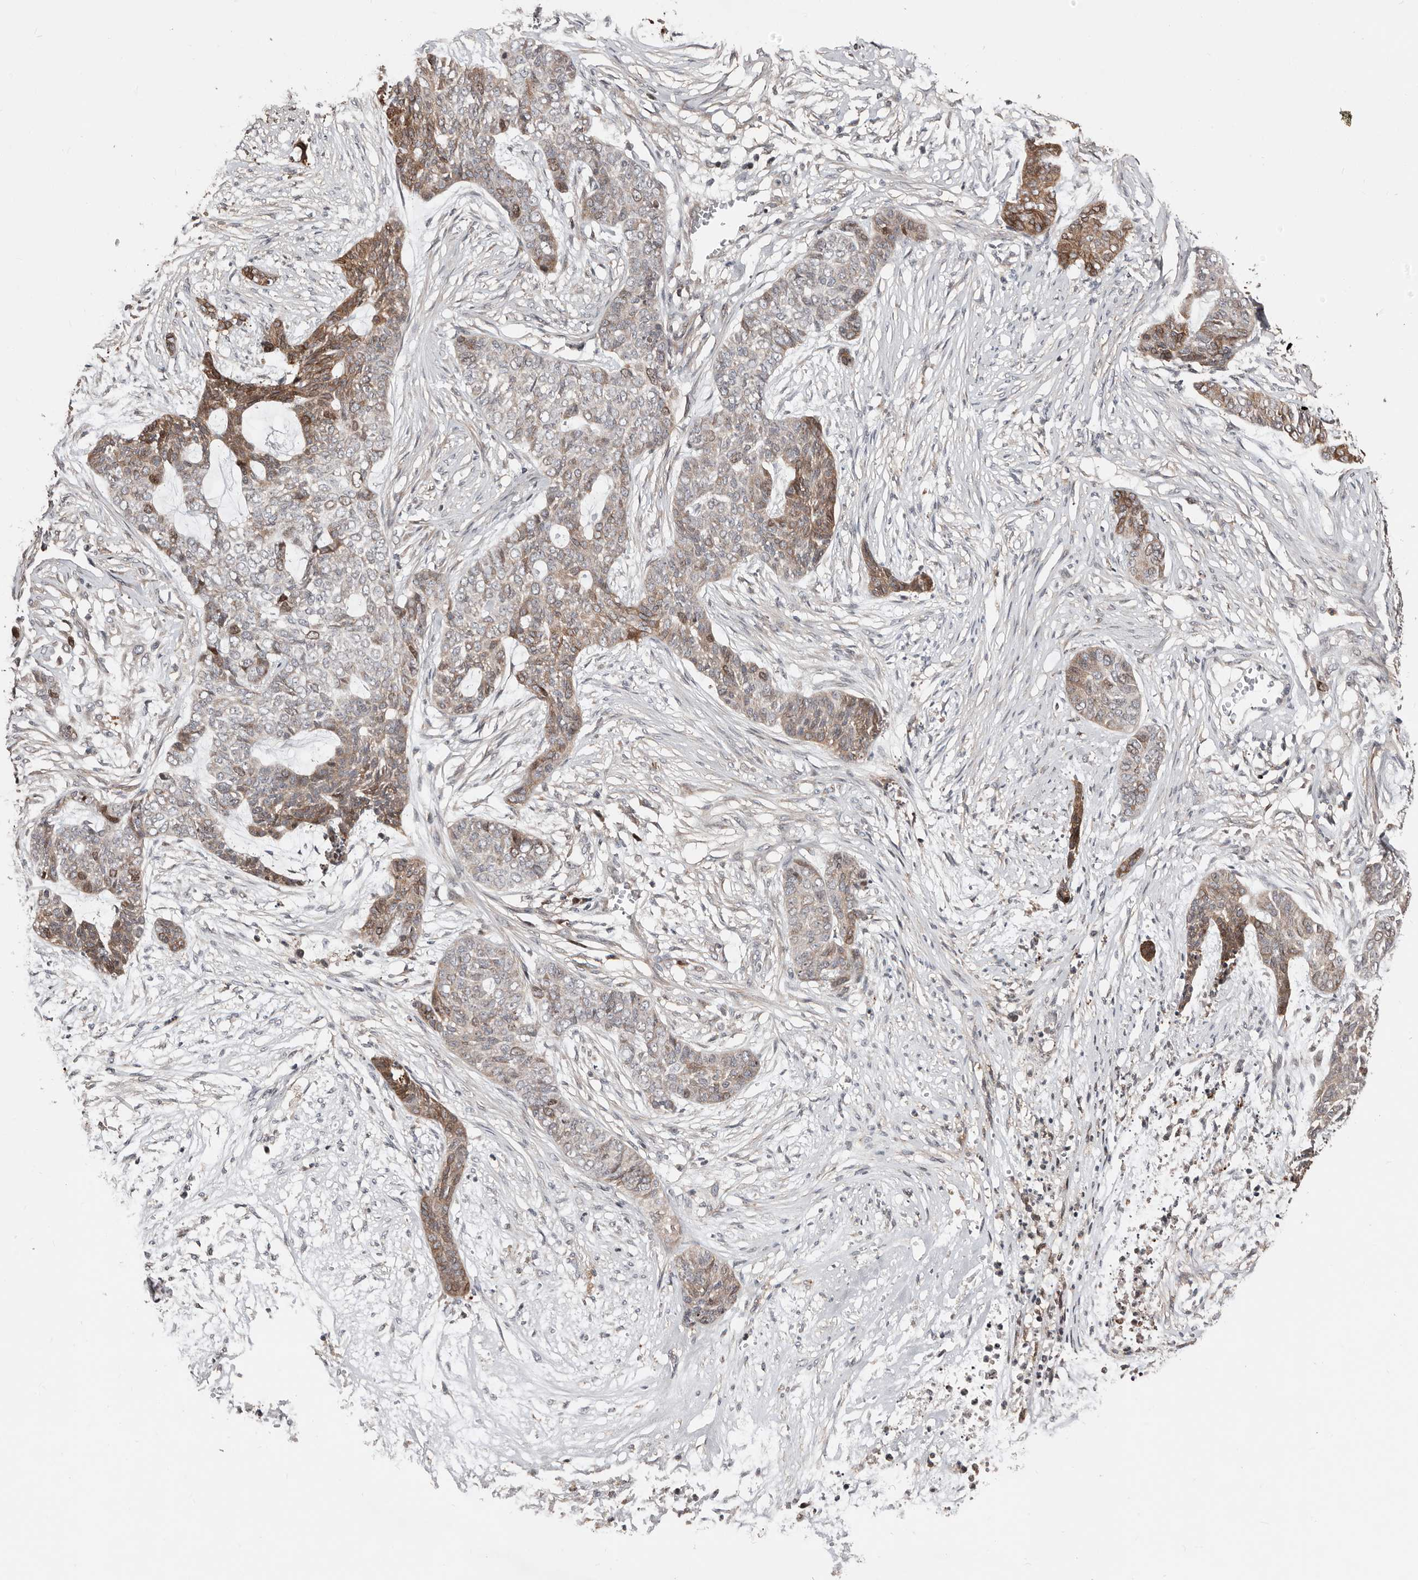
{"staining": {"intensity": "moderate", "quantity": "25%-75%", "location": "cytoplasmic/membranous"}, "tissue": "skin cancer", "cell_type": "Tumor cells", "image_type": "cancer", "snomed": [{"axis": "morphology", "description": "Basal cell carcinoma"}, {"axis": "topography", "description": "Skin"}], "caption": "Moderate cytoplasmic/membranous protein positivity is present in approximately 25%-75% of tumor cells in skin cancer. (Stains: DAB (3,3'-diaminobenzidine) in brown, nuclei in blue, Microscopy: brightfield microscopy at high magnification).", "gene": "SMYD4", "patient": {"sex": "female", "age": 64}}